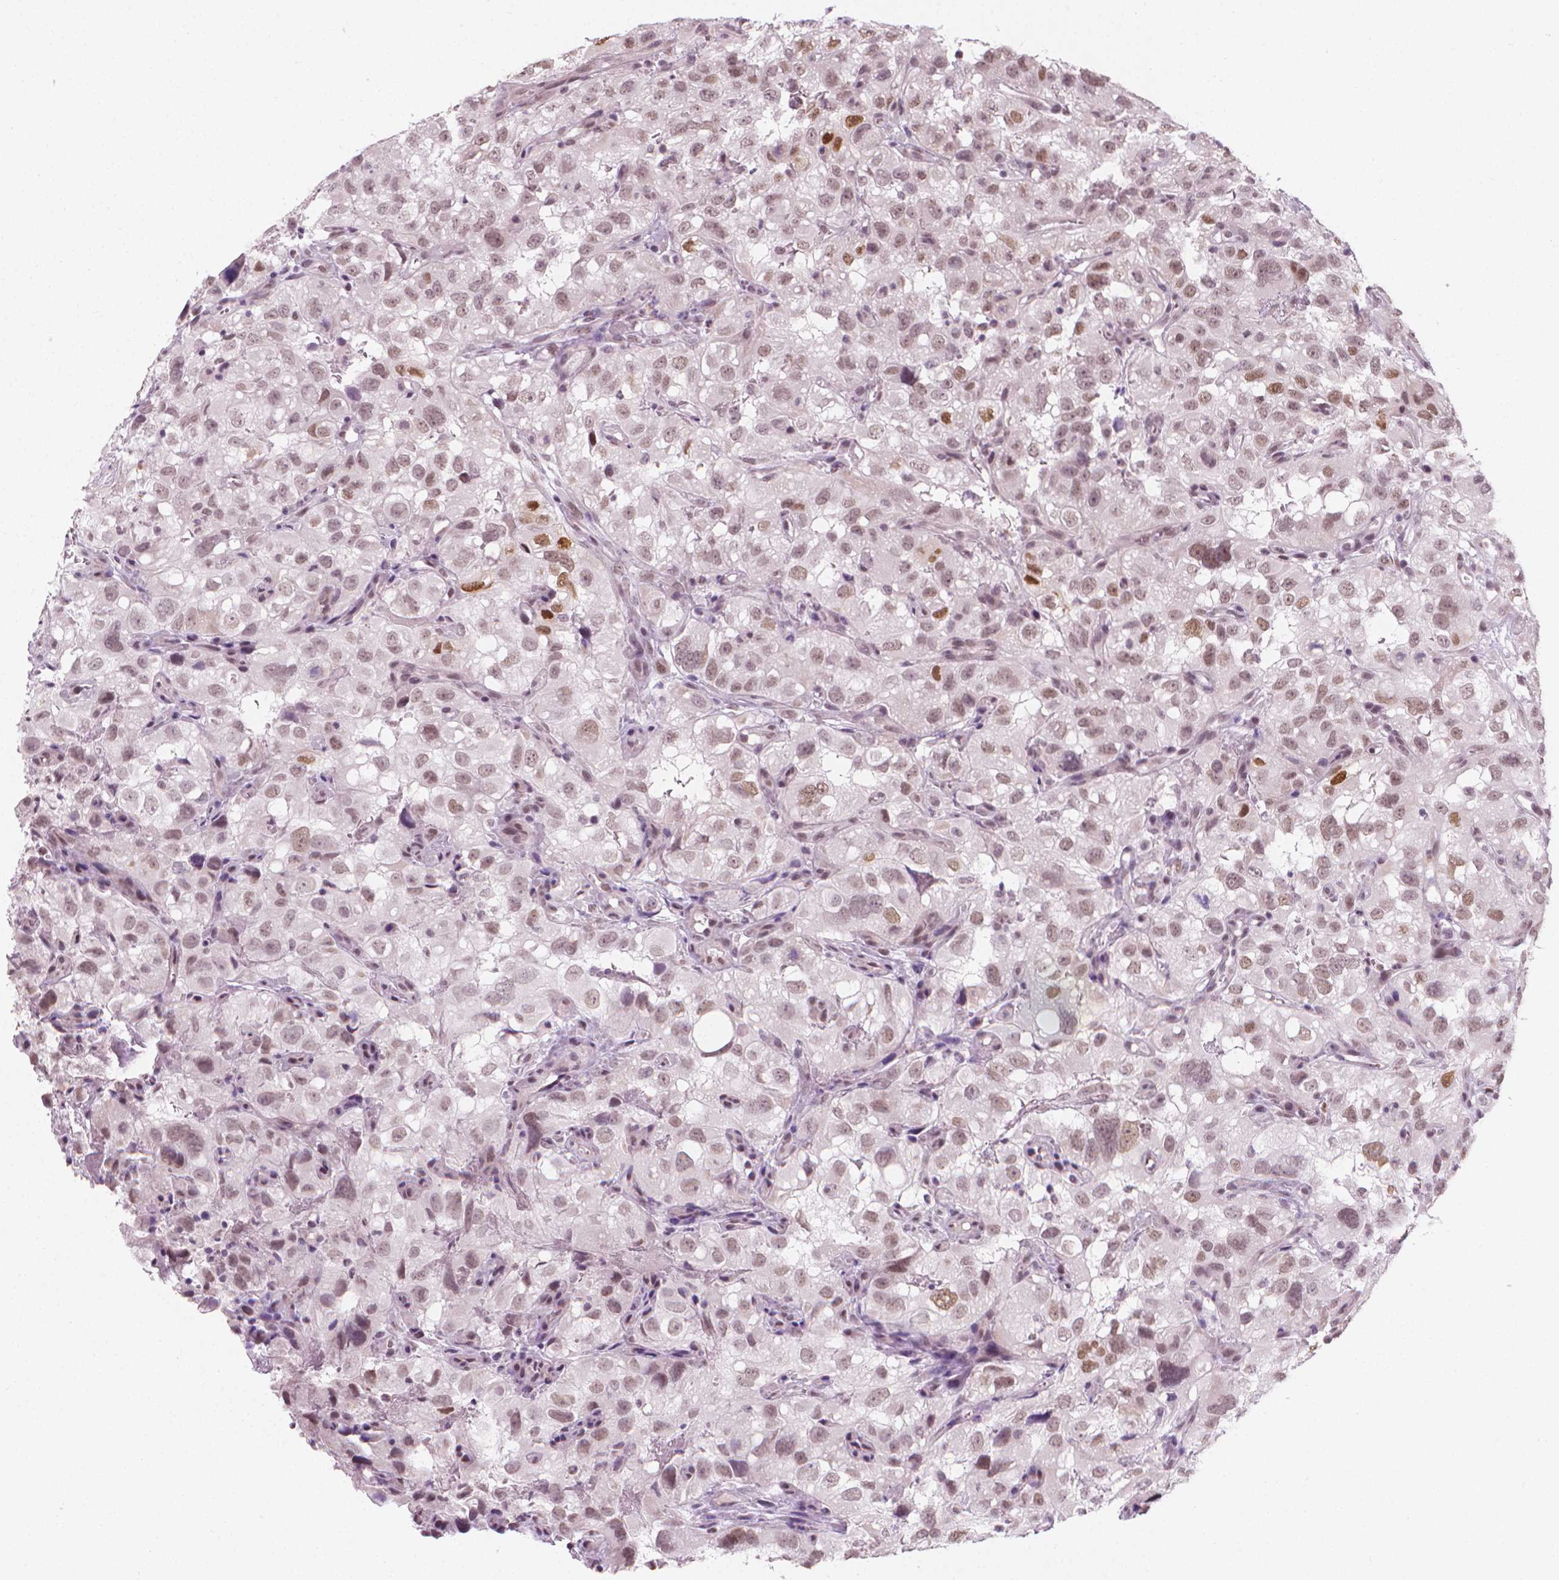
{"staining": {"intensity": "moderate", "quantity": "25%-75%", "location": "nuclear"}, "tissue": "renal cancer", "cell_type": "Tumor cells", "image_type": "cancer", "snomed": [{"axis": "morphology", "description": "Adenocarcinoma, NOS"}, {"axis": "topography", "description": "Kidney"}], "caption": "Moderate nuclear positivity for a protein is identified in about 25%-75% of tumor cells of renal adenocarcinoma using IHC.", "gene": "CDKN1C", "patient": {"sex": "male", "age": 64}}